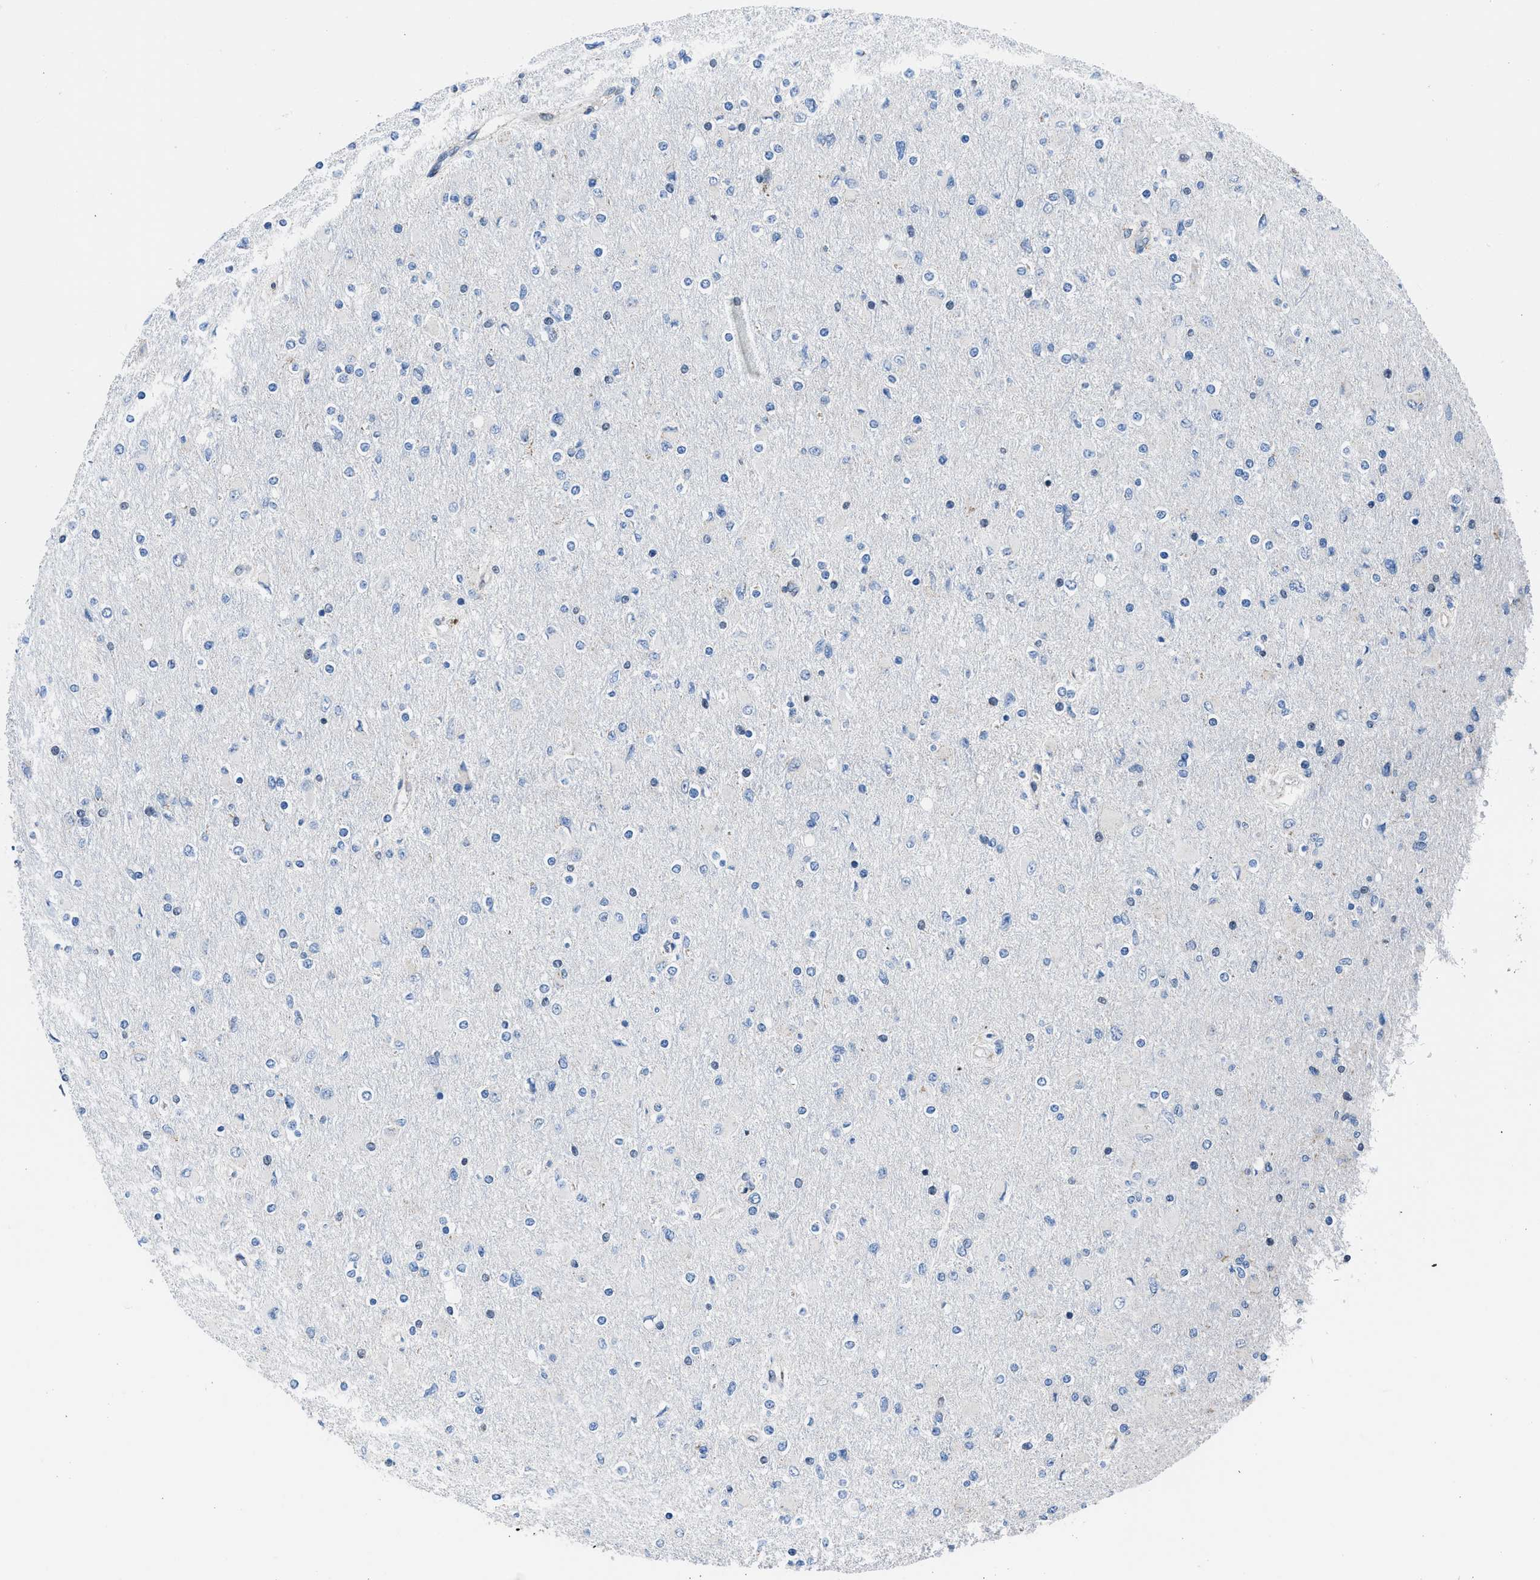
{"staining": {"intensity": "negative", "quantity": "none", "location": "none"}, "tissue": "glioma", "cell_type": "Tumor cells", "image_type": "cancer", "snomed": [{"axis": "morphology", "description": "Glioma, malignant, High grade"}, {"axis": "topography", "description": "Cerebral cortex"}], "caption": "IHC micrograph of neoplastic tissue: malignant high-grade glioma stained with DAB demonstrates no significant protein staining in tumor cells. (Brightfield microscopy of DAB IHC at high magnification).", "gene": "LMO2", "patient": {"sex": "female", "age": 36}}